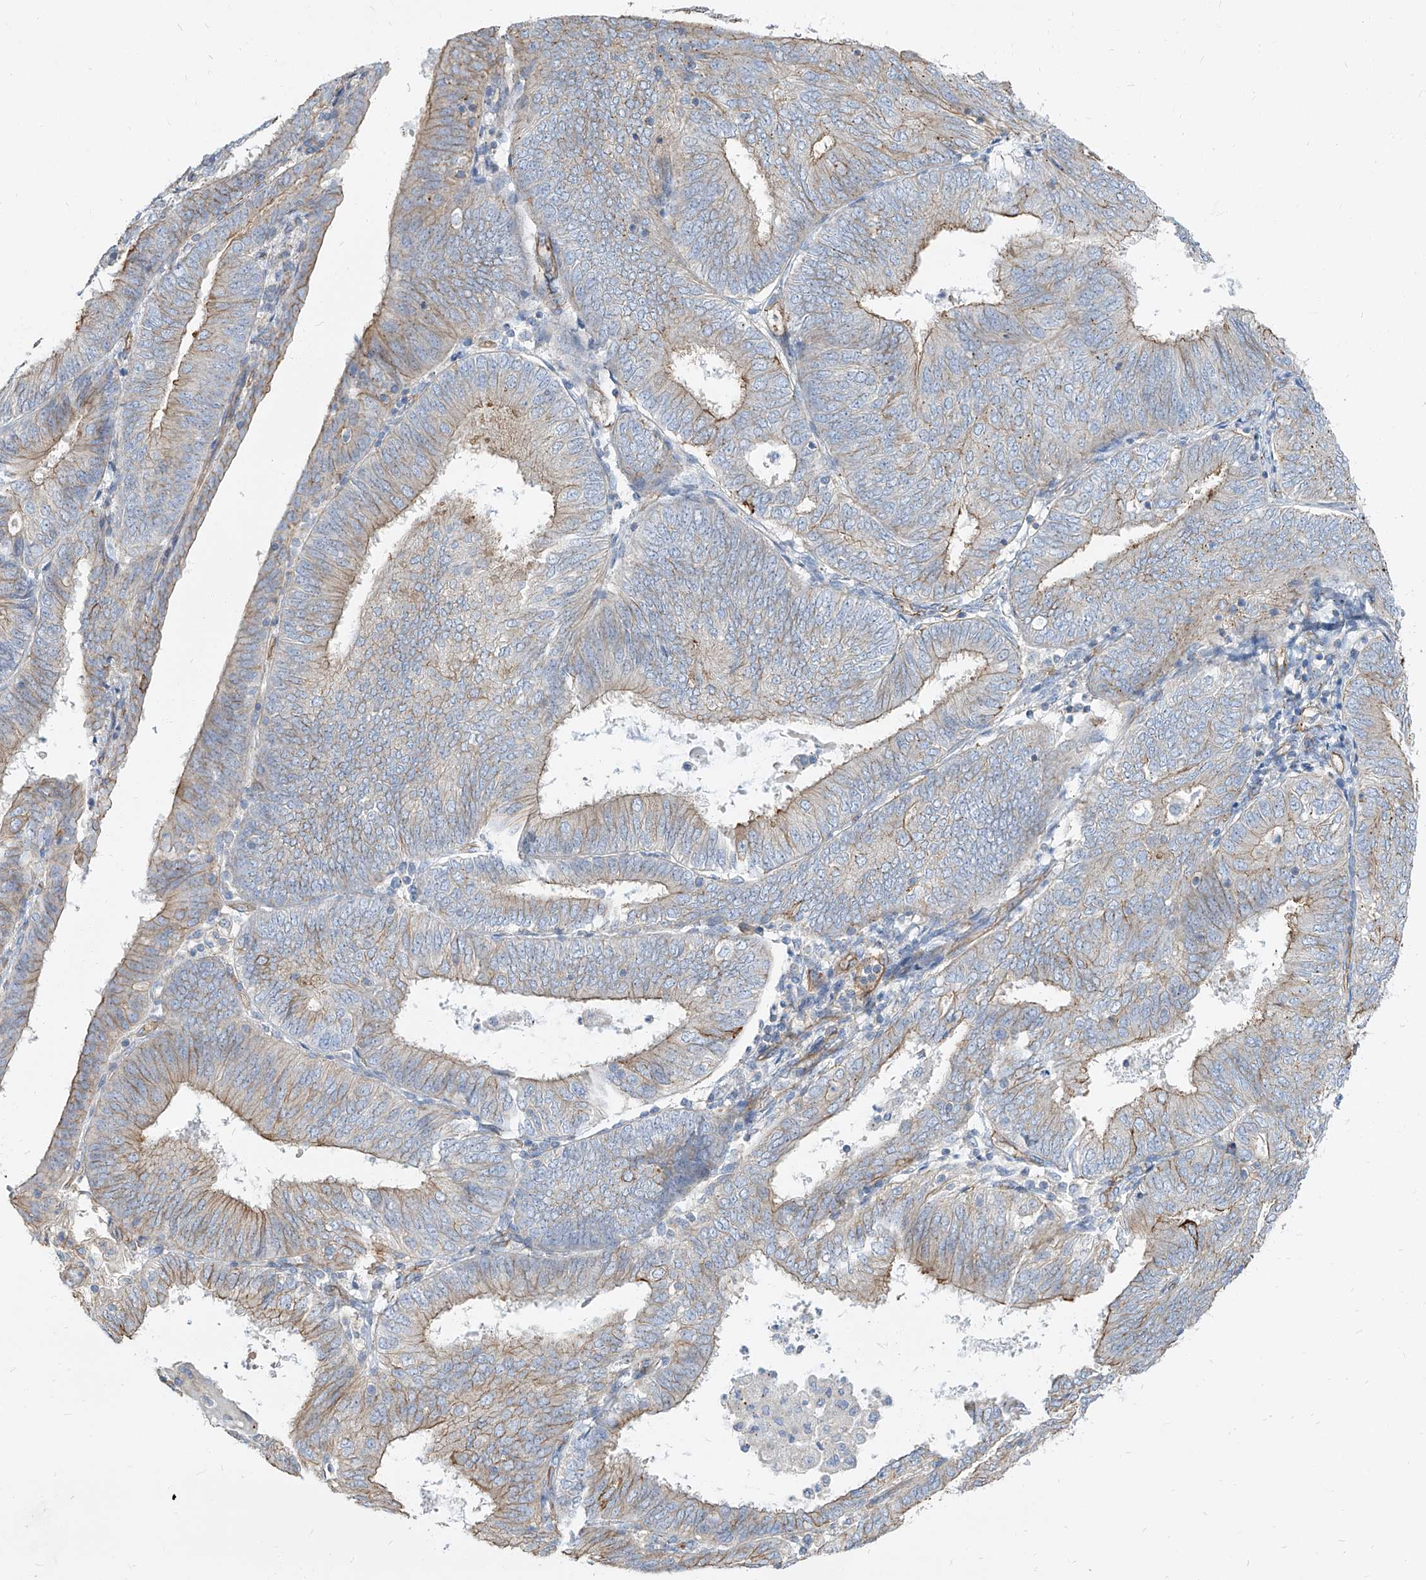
{"staining": {"intensity": "moderate", "quantity": "25%-75%", "location": "cytoplasmic/membranous"}, "tissue": "endometrial cancer", "cell_type": "Tumor cells", "image_type": "cancer", "snomed": [{"axis": "morphology", "description": "Adenocarcinoma, NOS"}, {"axis": "topography", "description": "Endometrium"}], "caption": "Immunohistochemistry staining of adenocarcinoma (endometrial), which shows medium levels of moderate cytoplasmic/membranous positivity in about 25%-75% of tumor cells indicating moderate cytoplasmic/membranous protein staining. The staining was performed using DAB (3,3'-diaminobenzidine) (brown) for protein detection and nuclei were counterstained in hematoxylin (blue).", "gene": "TXLNB", "patient": {"sex": "female", "age": 58}}